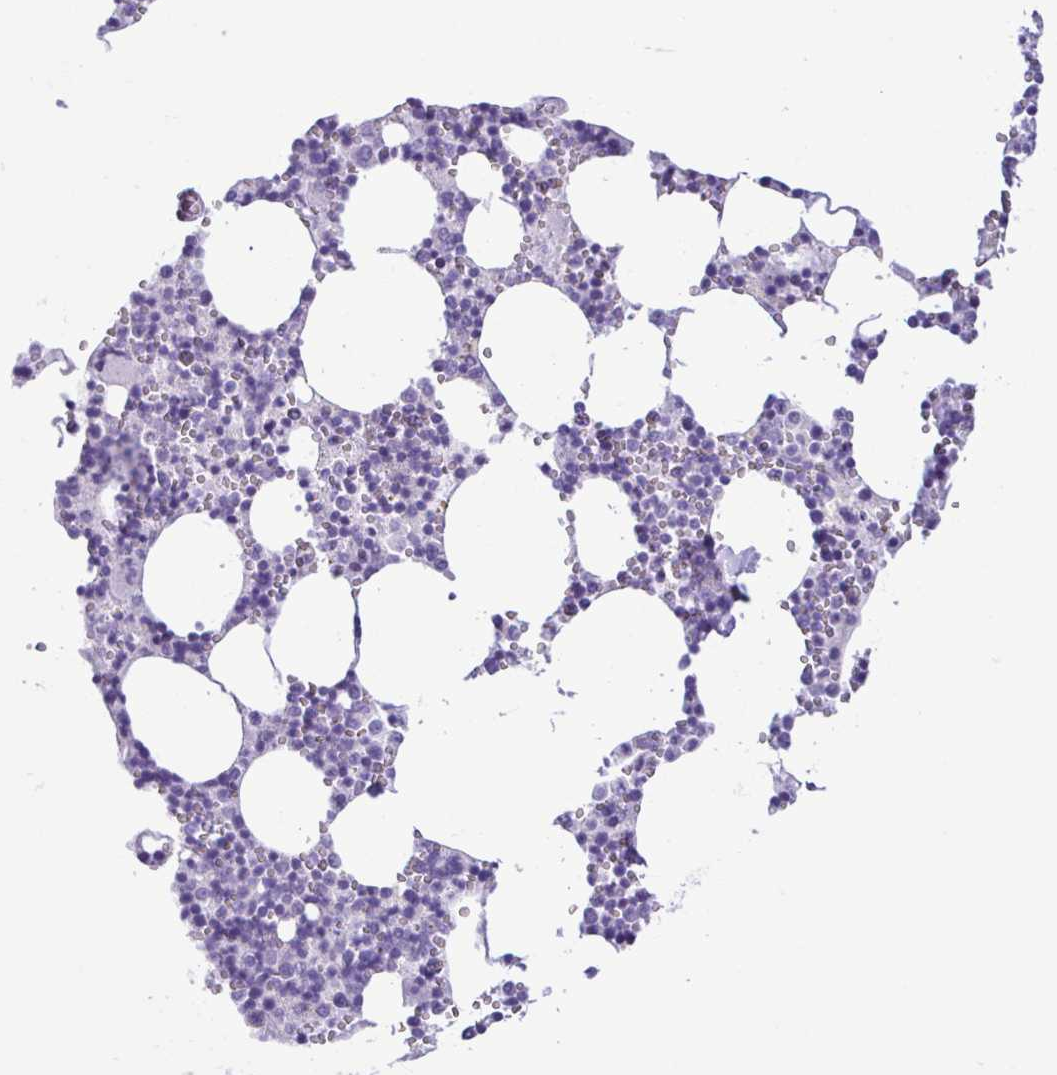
{"staining": {"intensity": "negative", "quantity": "none", "location": "none"}, "tissue": "bone marrow", "cell_type": "Hematopoietic cells", "image_type": "normal", "snomed": [{"axis": "morphology", "description": "Normal tissue, NOS"}, {"axis": "topography", "description": "Bone marrow"}], "caption": "Micrograph shows no significant protein positivity in hematopoietic cells of unremarkable bone marrow. Nuclei are stained in blue.", "gene": "SPATA16", "patient": {"sex": "male", "age": 54}}